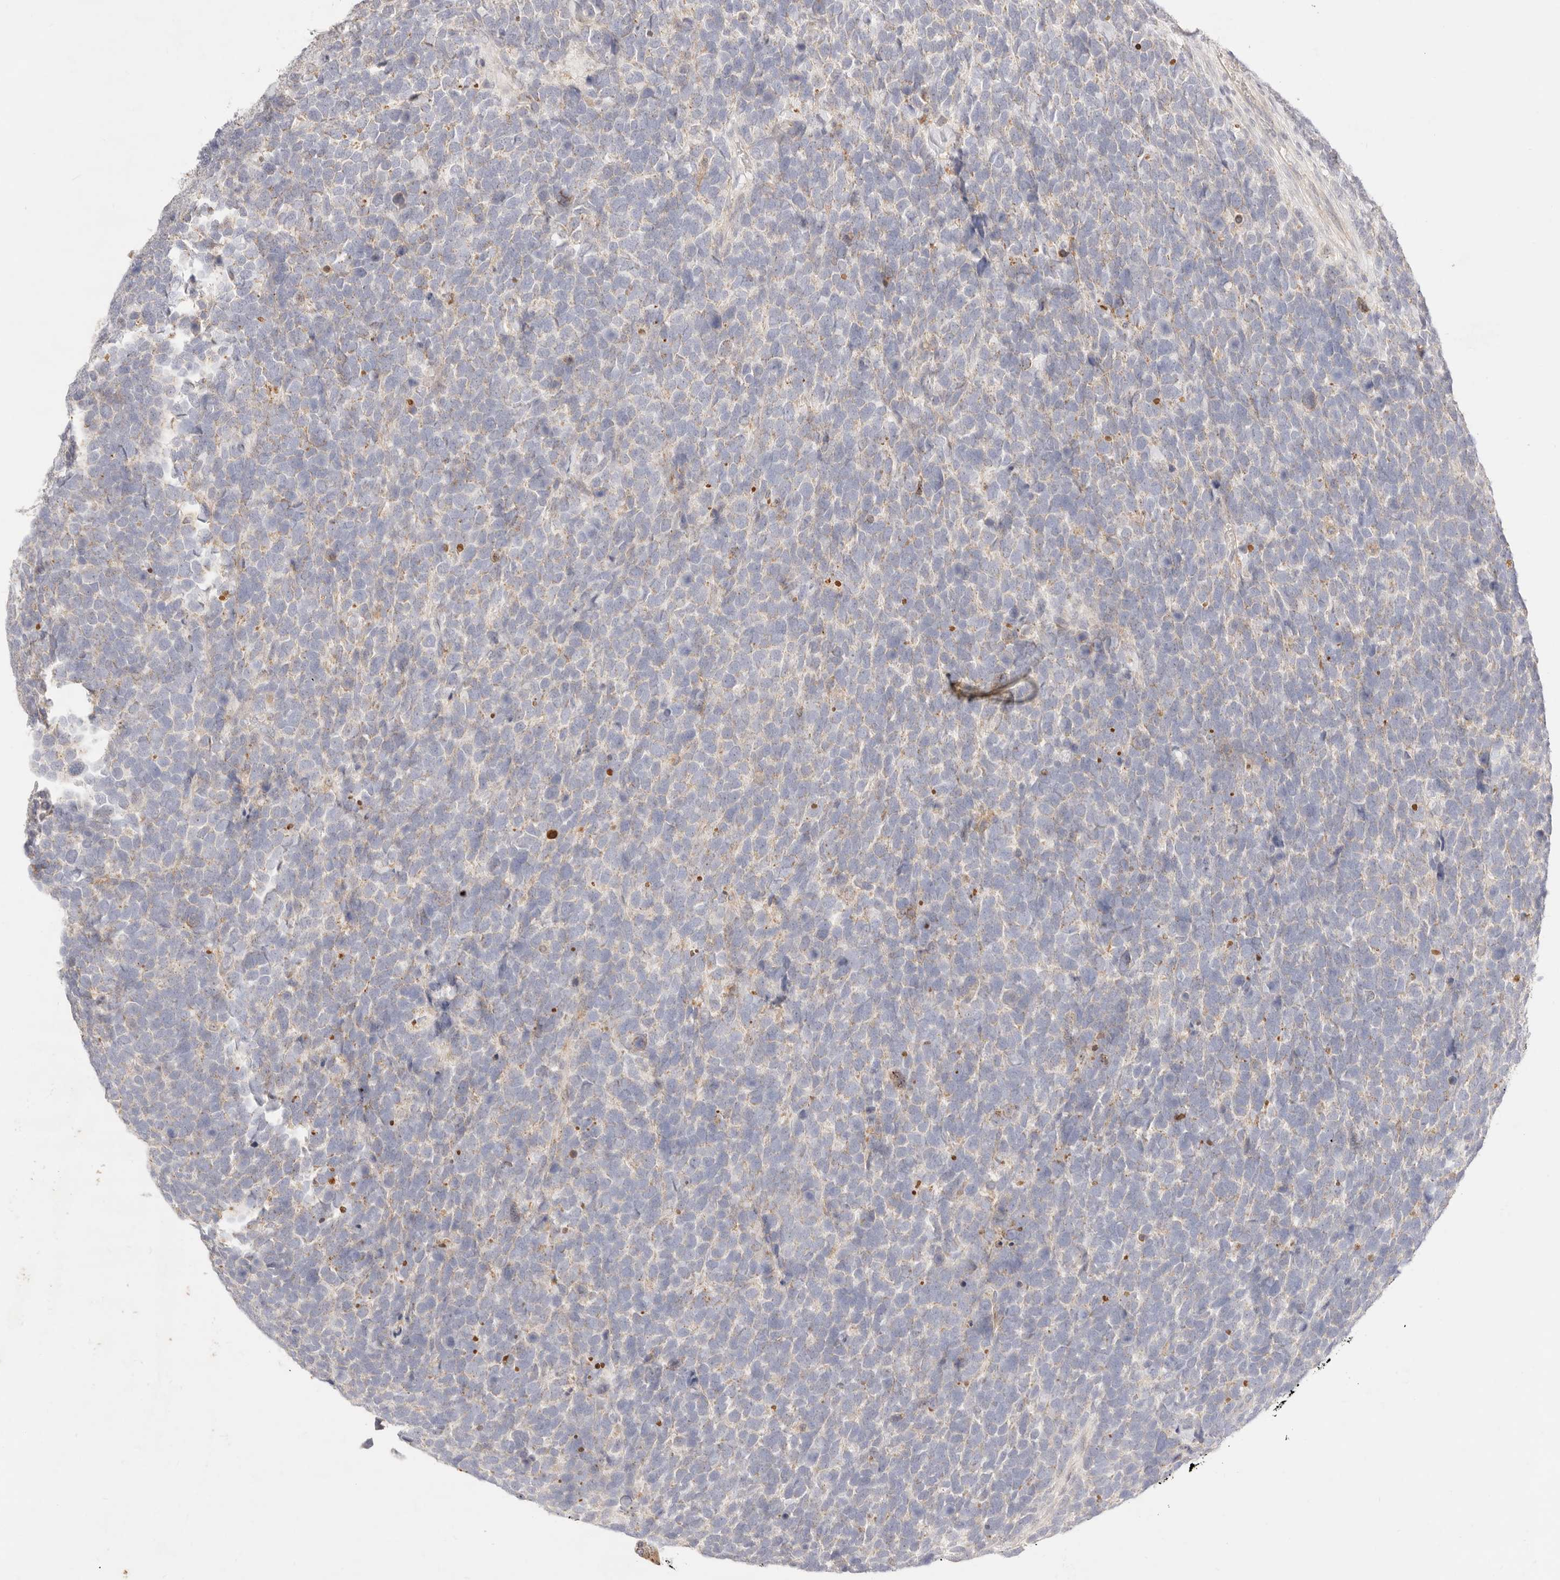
{"staining": {"intensity": "negative", "quantity": "none", "location": "none"}, "tissue": "urothelial cancer", "cell_type": "Tumor cells", "image_type": "cancer", "snomed": [{"axis": "morphology", "description": "Urothelial carcinoma, High grade"}, {"axis": "topography", "description": "Urinary bladder"}], "caption": "This micrograph is of urothelial carcinoma (high-grade) stained with IHC to label a protein in brown with the nuclei are counter-stained blue. There is no positivity in tumor cells.", "gene": "ACOX1", "patient": {"sex": "female", "age": 80}}